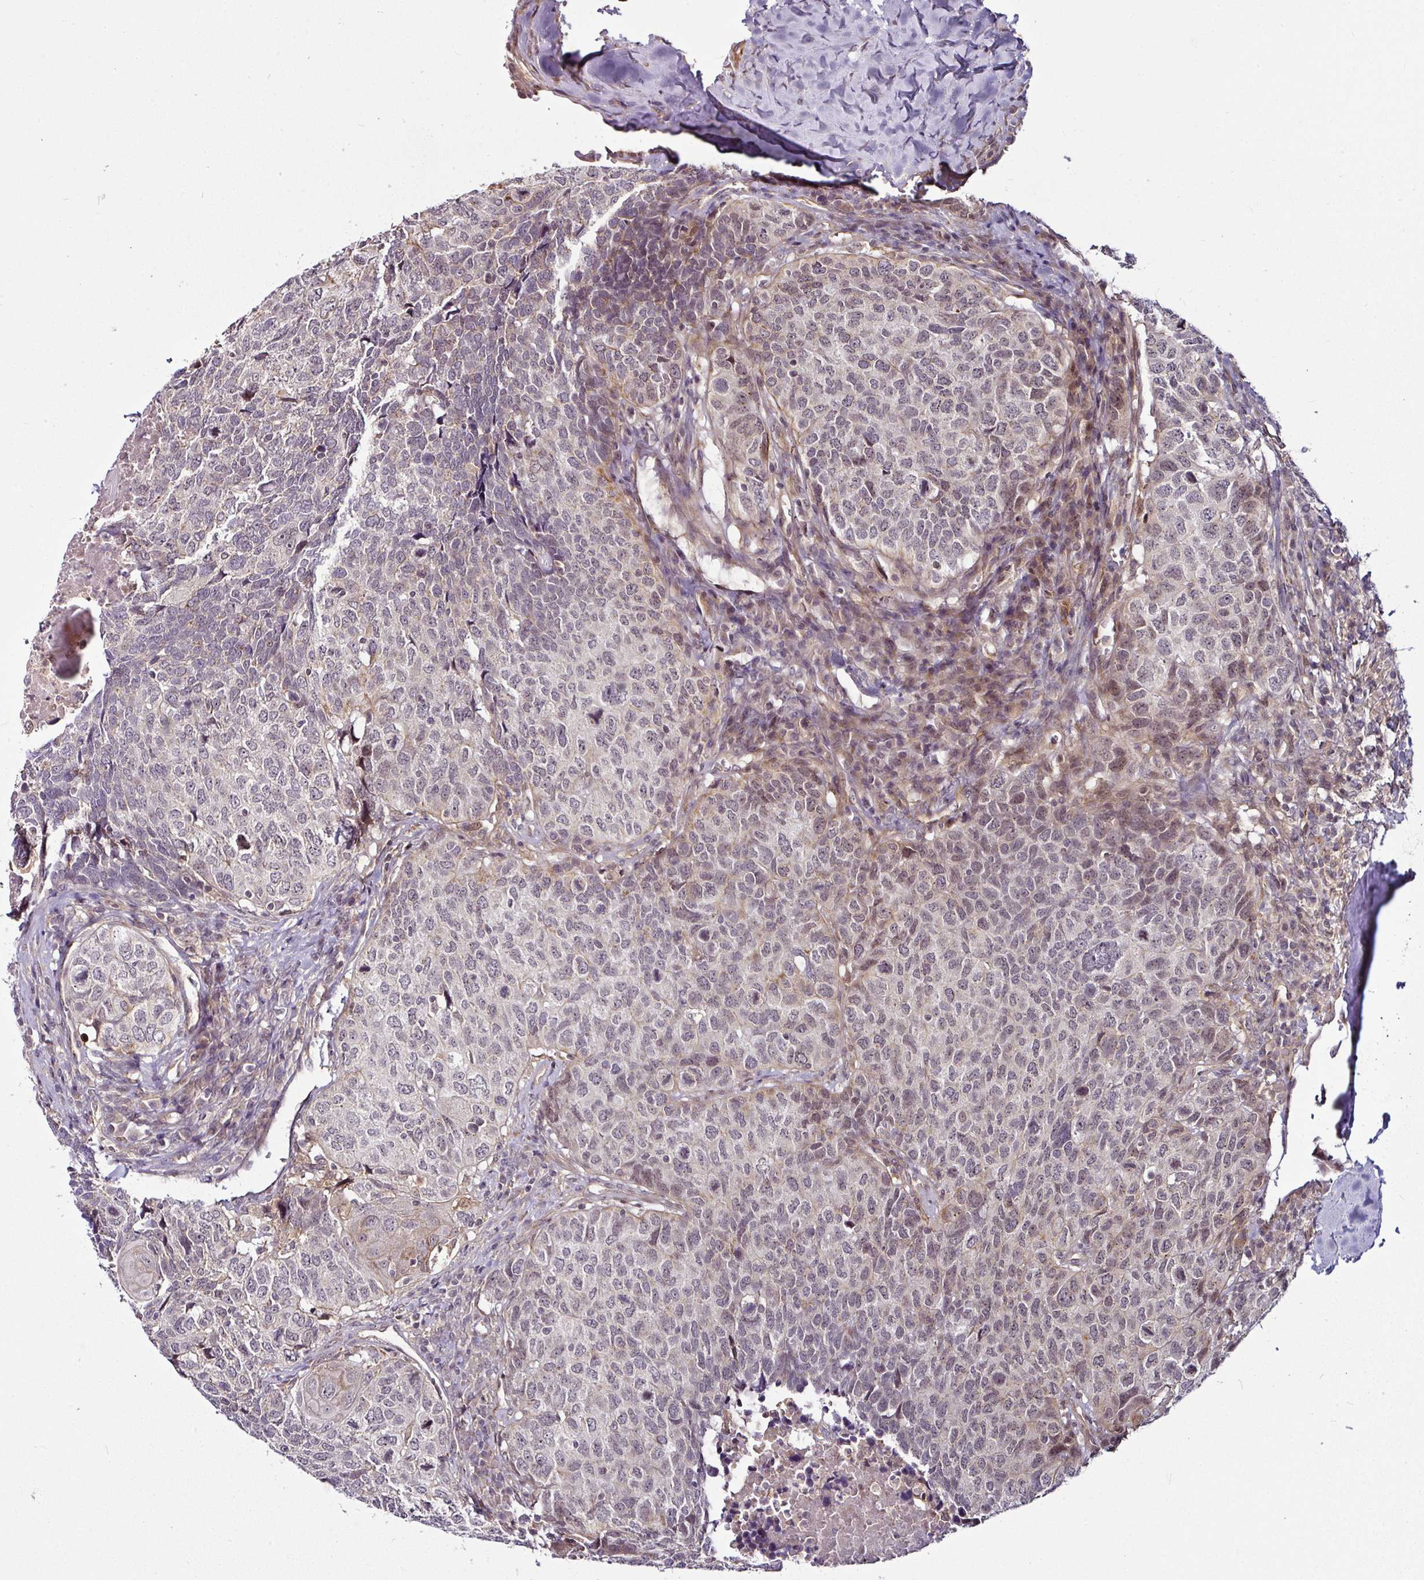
{"staining": {"intensity": "weak", "quantity": "<25%", "location": "nuclear"}, "tissue": "head and neck cancer", "cell_type": "Tumor cells", "image_type": "cancer", "snomed": [{"axis": "morphology", "description": "Squamous cell carcinoma, NOS"}, {"axis": "topography", "description": "Head-Neck"}], "caption": "Tumor cells show no significant protein expression in head and neck squamous cell carcinoma. (DAB IHC with hematoxylin counter stain).", "gene": "DCAF13", "patient": {"sex": "male", "age": 66}}